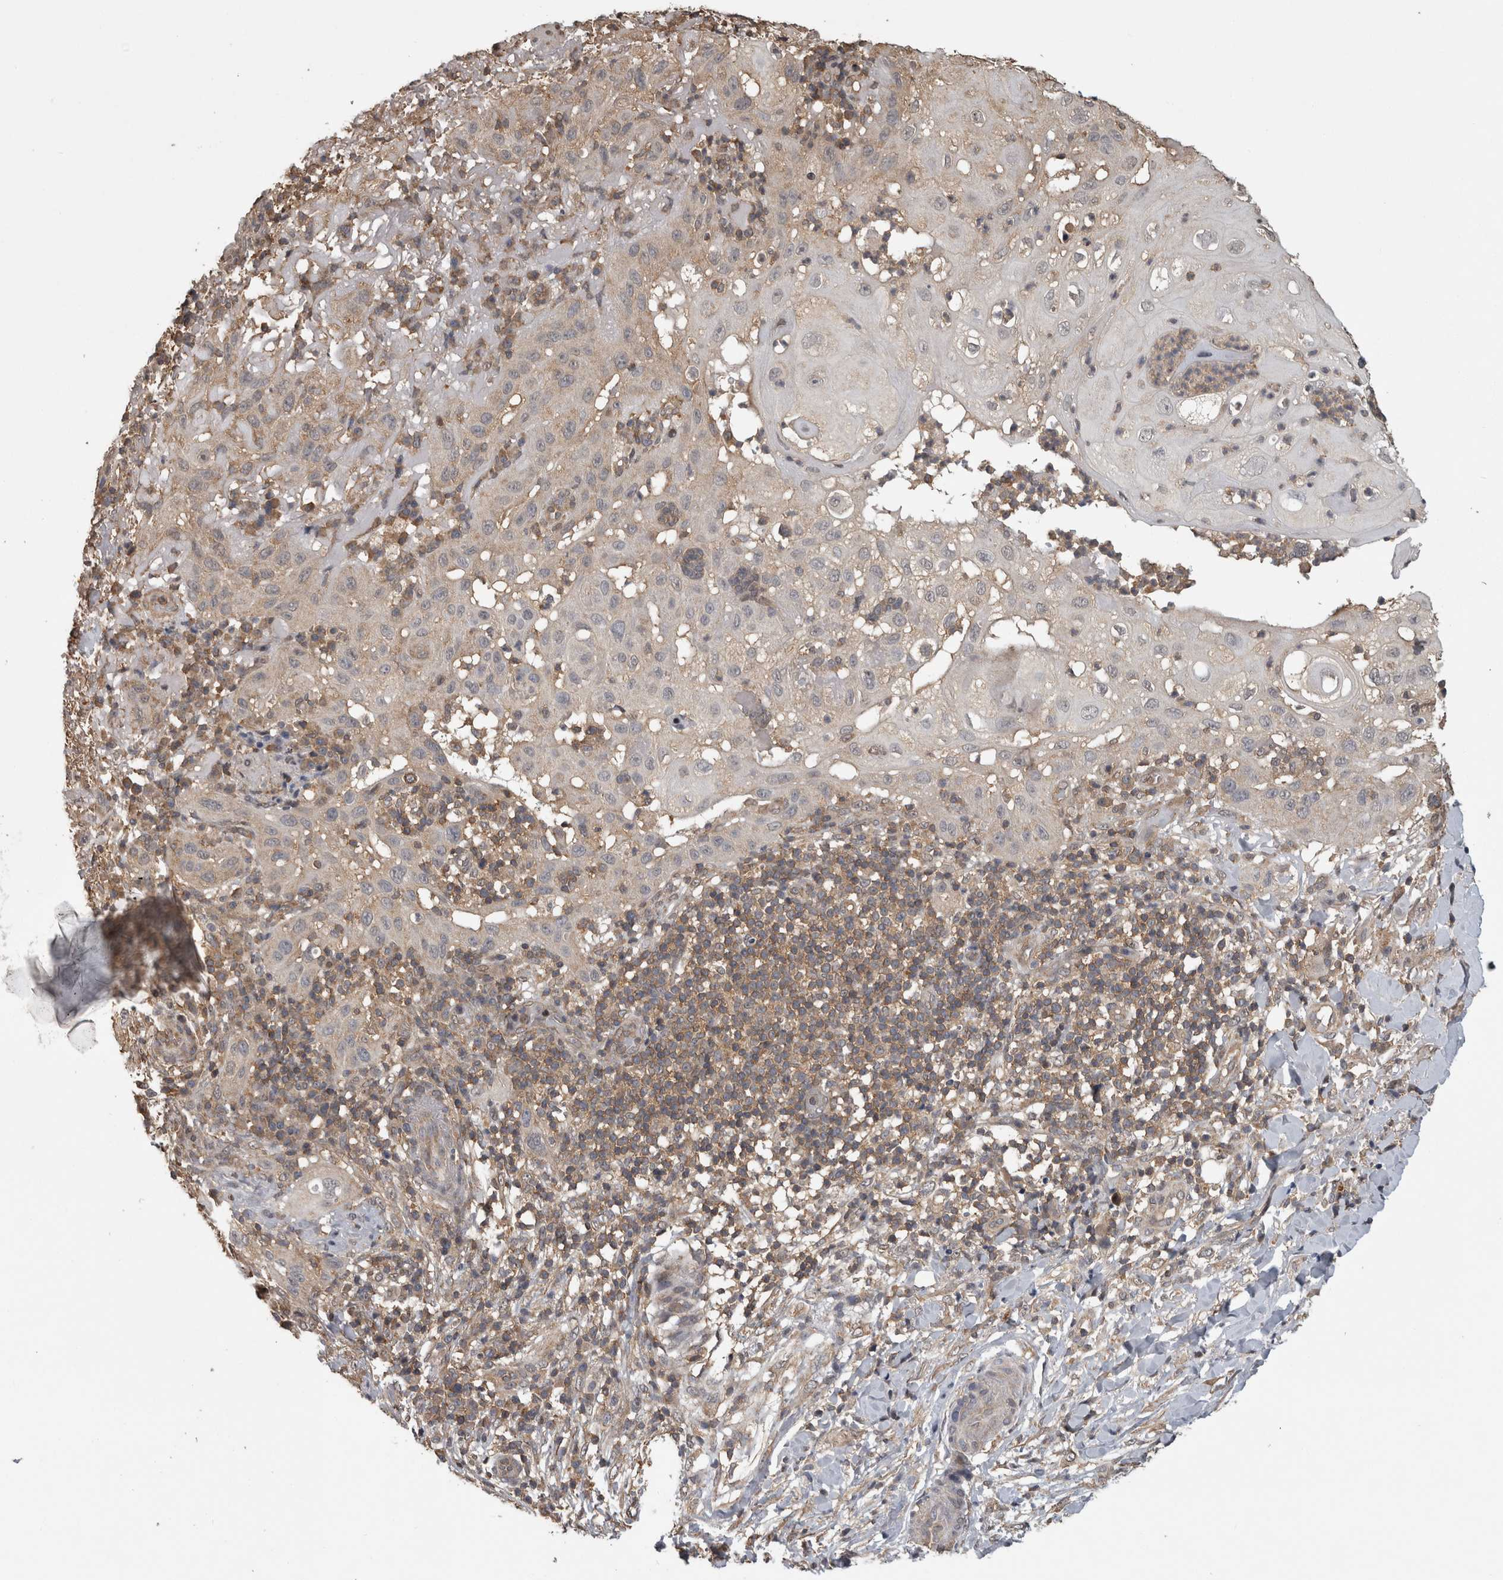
{"staining": {"intensity": "weak", "quantity": "<25%", "location": "cytoplasmic/membranous"}, "tissue": "skin cancer", "cell_type": "Tumor cells", "image_type": "cancer", "snomed": [{"axis": "morphology", "description": "Normal tissue, NOS"}, {"axis": "morphology", "description": "Squamous cell carcinoma, NOS"}, {"axis": "topography", "description": "Skin"}], "caption": "Immunohistochemistry histopathology image of skin cancer stained for a protein (brown), which exhibits no staining in tumor cells.", "gene": "ATXN2", "patient": {"sex": "female", "age": 96}}